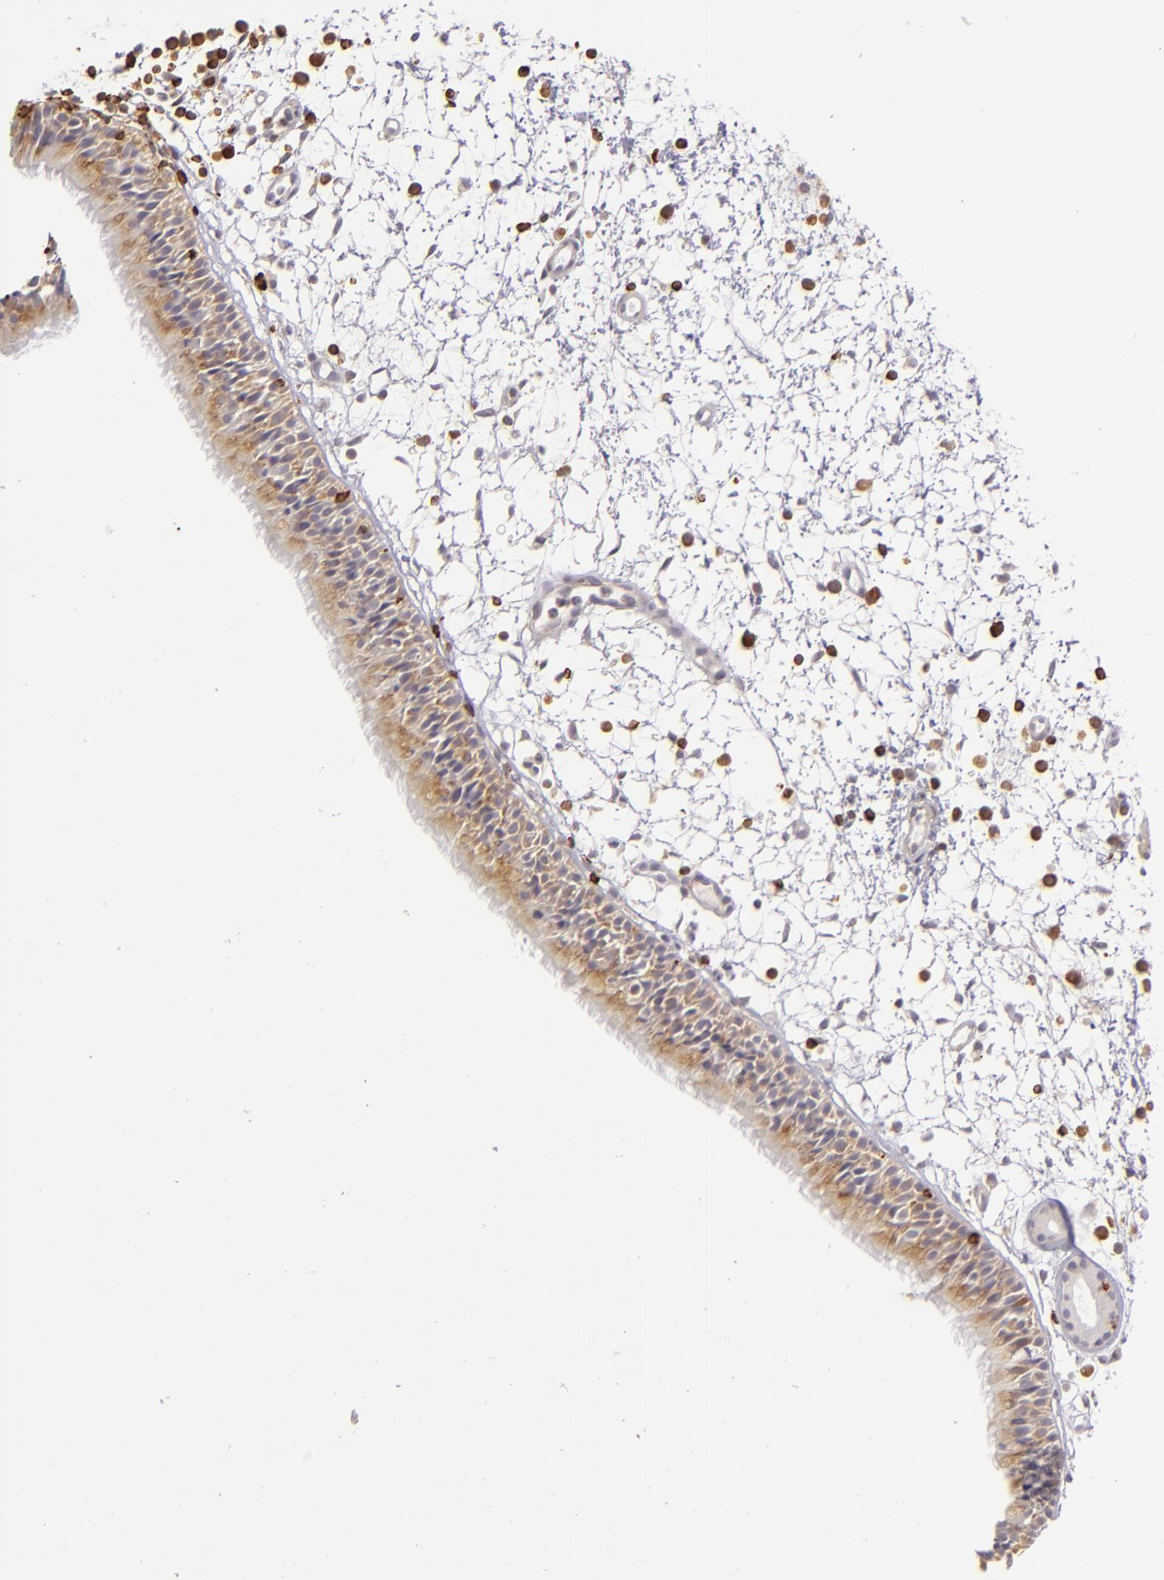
{"staining": {"intensity": "moderate", "quantity": ">75%", "location": "cytoplasmic/membranous"}, "tissue": "nasopharynx", "cell_type": "Respiratory epithelial cells", "image_type": "normal", "snomed": [{"axis": "morphology", "description": "Normal tissue, NOS"}, {"axis": "morphology", "description": "Inflammation, NOS"}, {"axis": "morphology", "description": "Malignant melanoma, Metastatic site"}, {"axis": "topography", "description": "Nasopharynx"}], "caption": "There is medium levels of moderate cytoplasmic/membranous expression in respiratory epithelial cells of benign nasopharynx, as demonstrated by immunohistochemical staining (brown color).", "gene": "APOBEC3G", "patient": {"sex": "female", "age": 55}}